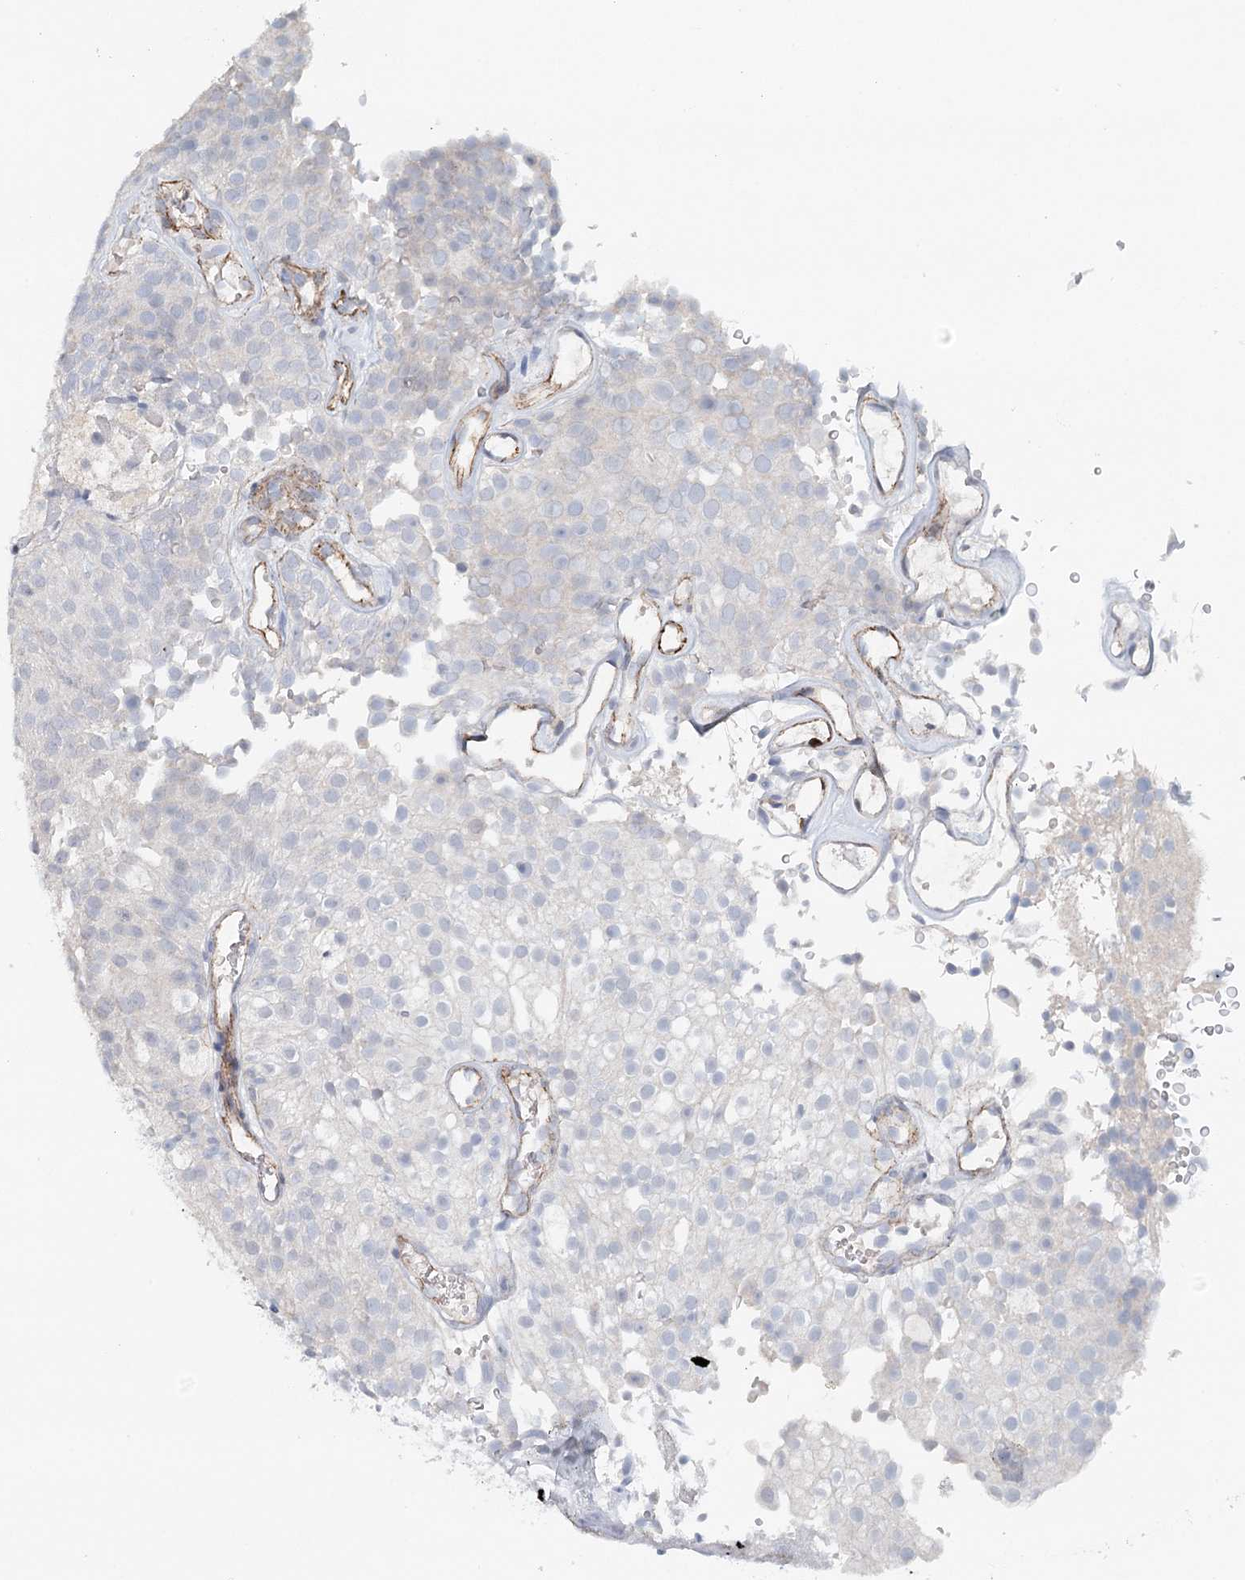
{"staining": {"intensity": "negative", "quantity": "none", "location": "none"}, "tissue": "urothelial cancer", "cell_type": "Tumor cells", "image_type": "cancer", "snomed": [{"axis": "morphology", "description": "Urothelial carcinoma, Low grade"}, {"axis": "topography", "description": "Urinary bladder"}], "caption": "There is no significant positivity in tumor cells of urothelial cancer.", "gene": "SYNPO", "patient": {"sex": "male", "age": 78}}